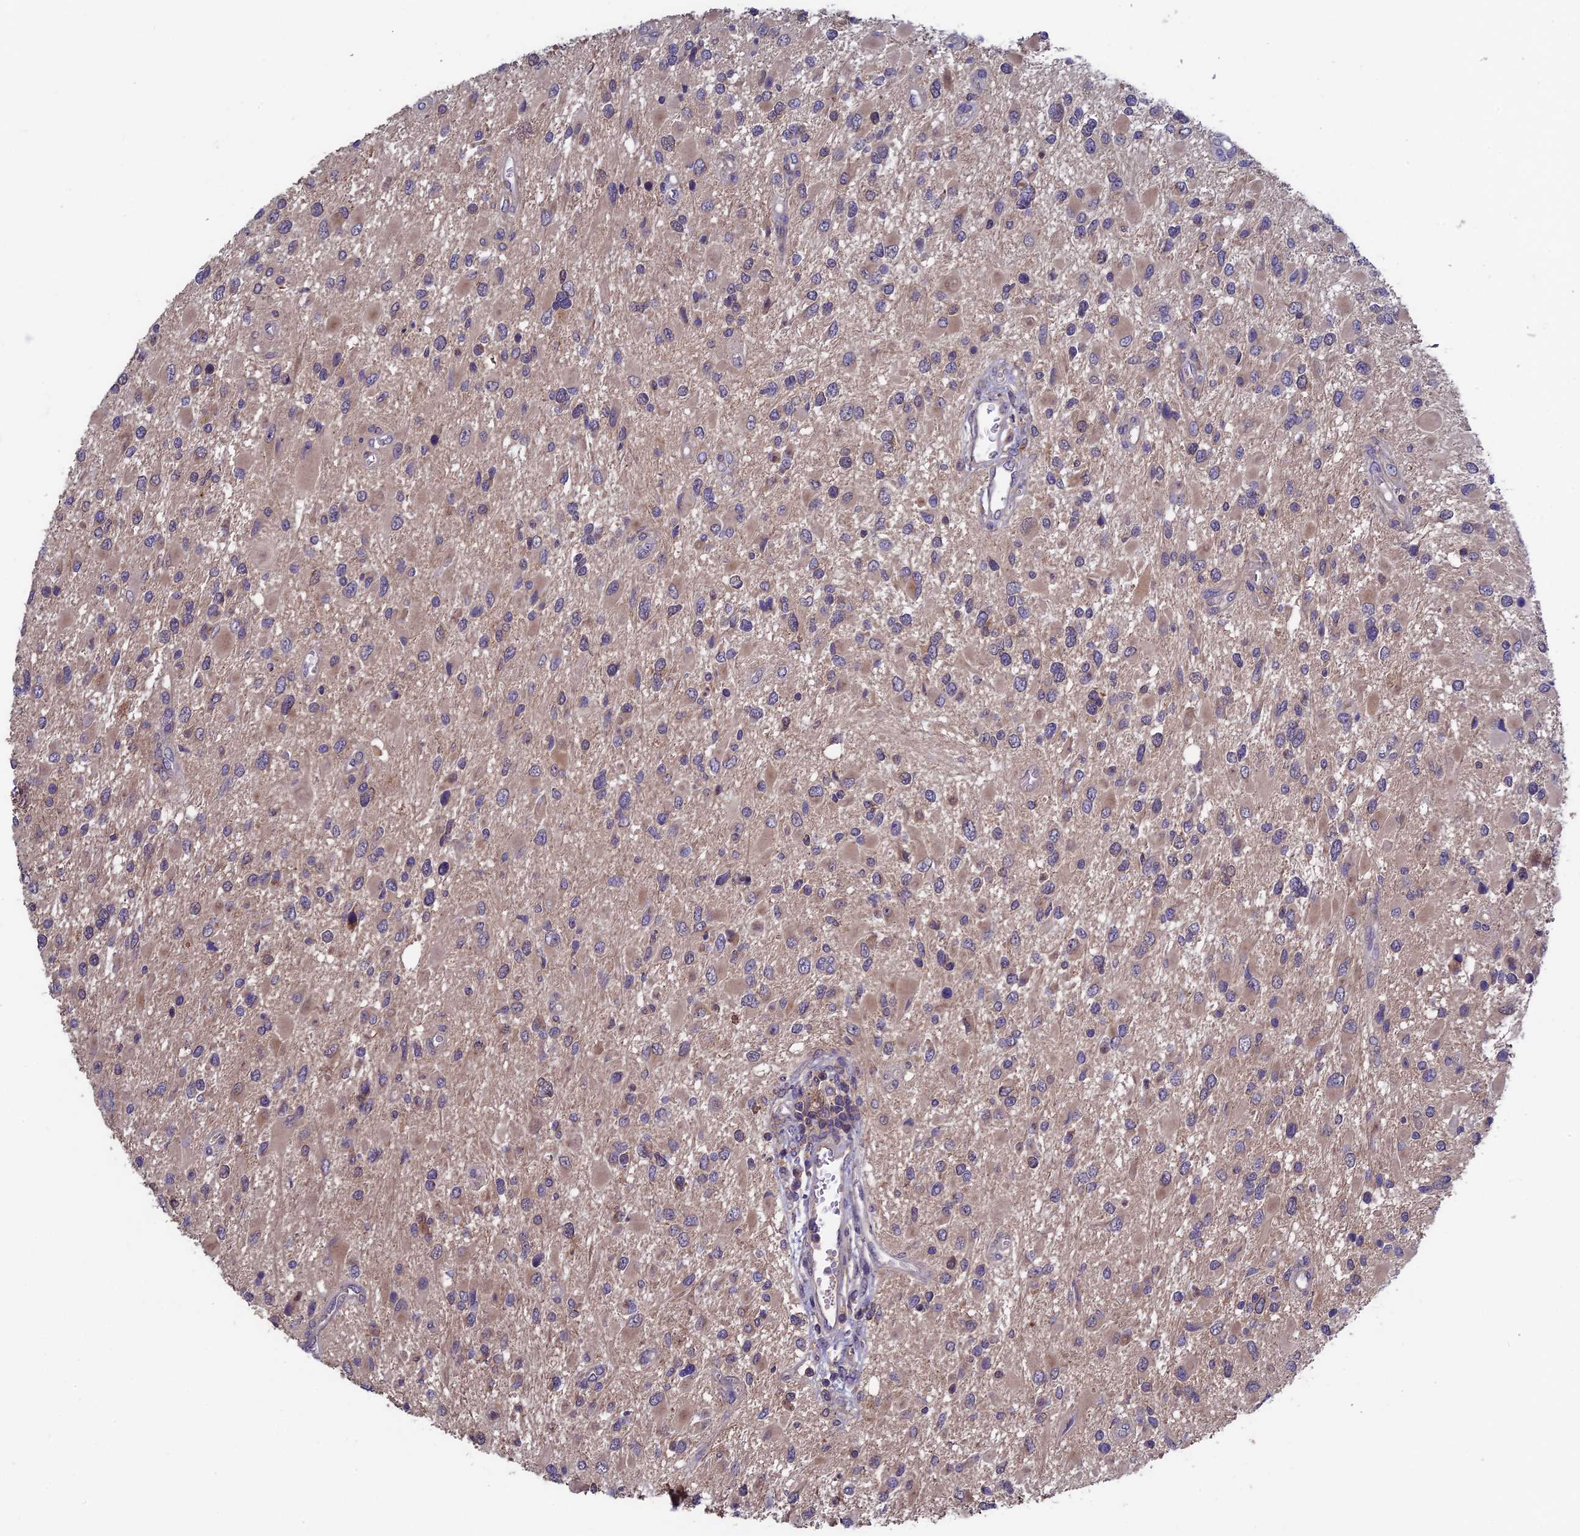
{"staining": {"intensity": "weak", "quantity": "<25%", "location": "cytoplasmic/membranous"}, "tissue": "glioma", "cell_type": "Tumor cells", "image_type": "cancer", "snomed": [{"axis": "morphology", "description": "Glioma, malignant, High grade"}, {"axis": "topography", "description": "Brain"}], "caption": "This micrograph is of high-grade glioma (malignant) stained with immunohistochemistry (IHC) to label a protein in brown with the nuclei are counter-stained blue. There is no positivity in tumor cells.", "gene": "LCMT1", "patient": {"sex": "male", "age": 53}}